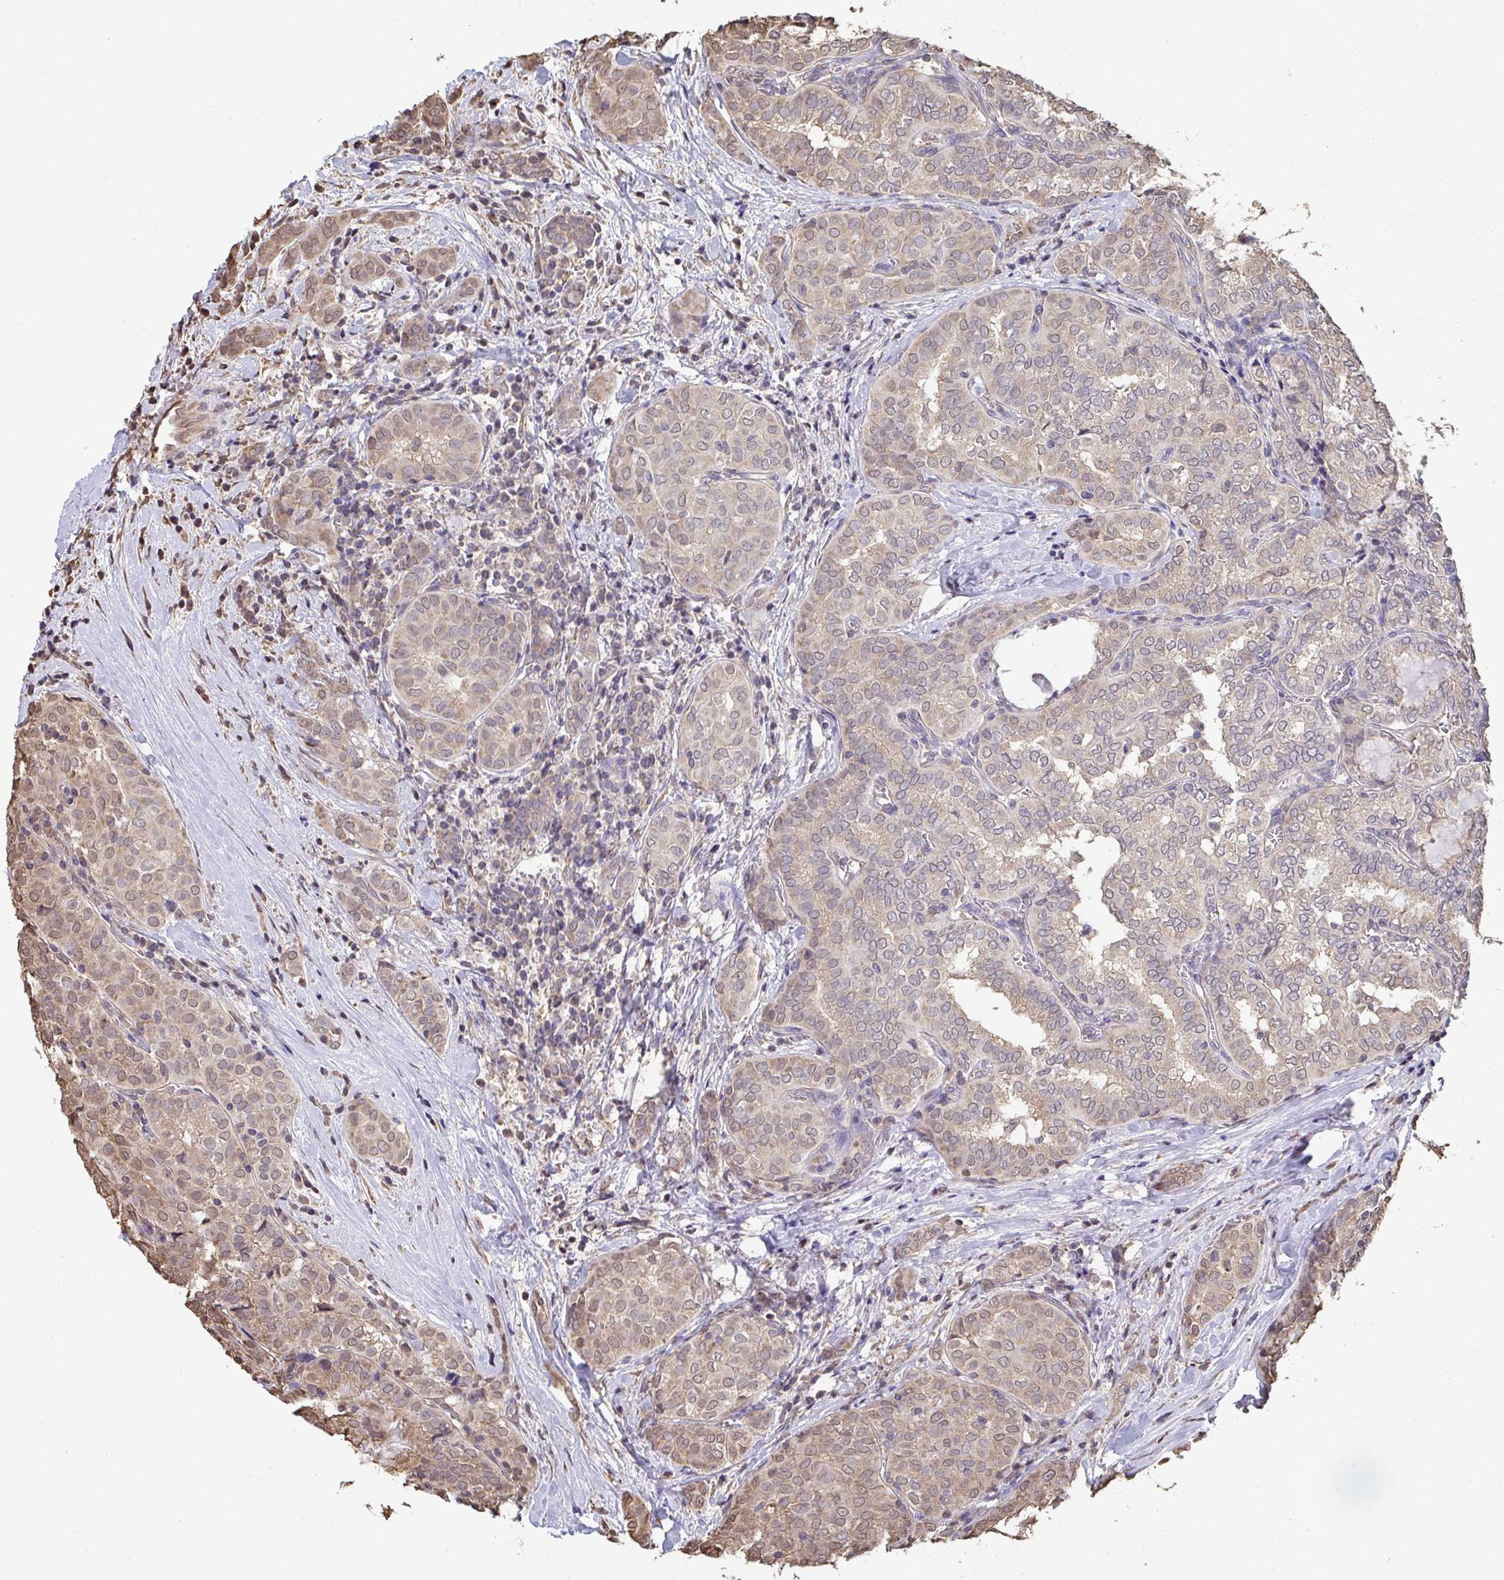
{"staining": {"intensity": "weak", "quantity": ">75%", "location": "cytoplasmic/membranous"}, "tissue": "thyroid cancer", "cell_type": "Tumor cells", "image_type": "cancer", "snomed": [{"axis": "morphology", "description": "Papillary adenocarcinoma, NOS"}, {"axis": "topography", "description": "Thyroid gland"}], "caption": "IHC of human thyroid cancer (papillary adenocarcinoma) reveals low levels of weak cytoplasmic/membranous expression in approximately >75% of tumor cells. The staining was performed using DAB (3,3'-diaminobenzidine) to visualize the protein expression in brown, while the nuclei were stained in blue with hematoxylin (Magnification: 20x).", "gene": "SYNCRIP", "patient": {"sex": "female", "age": 30}}